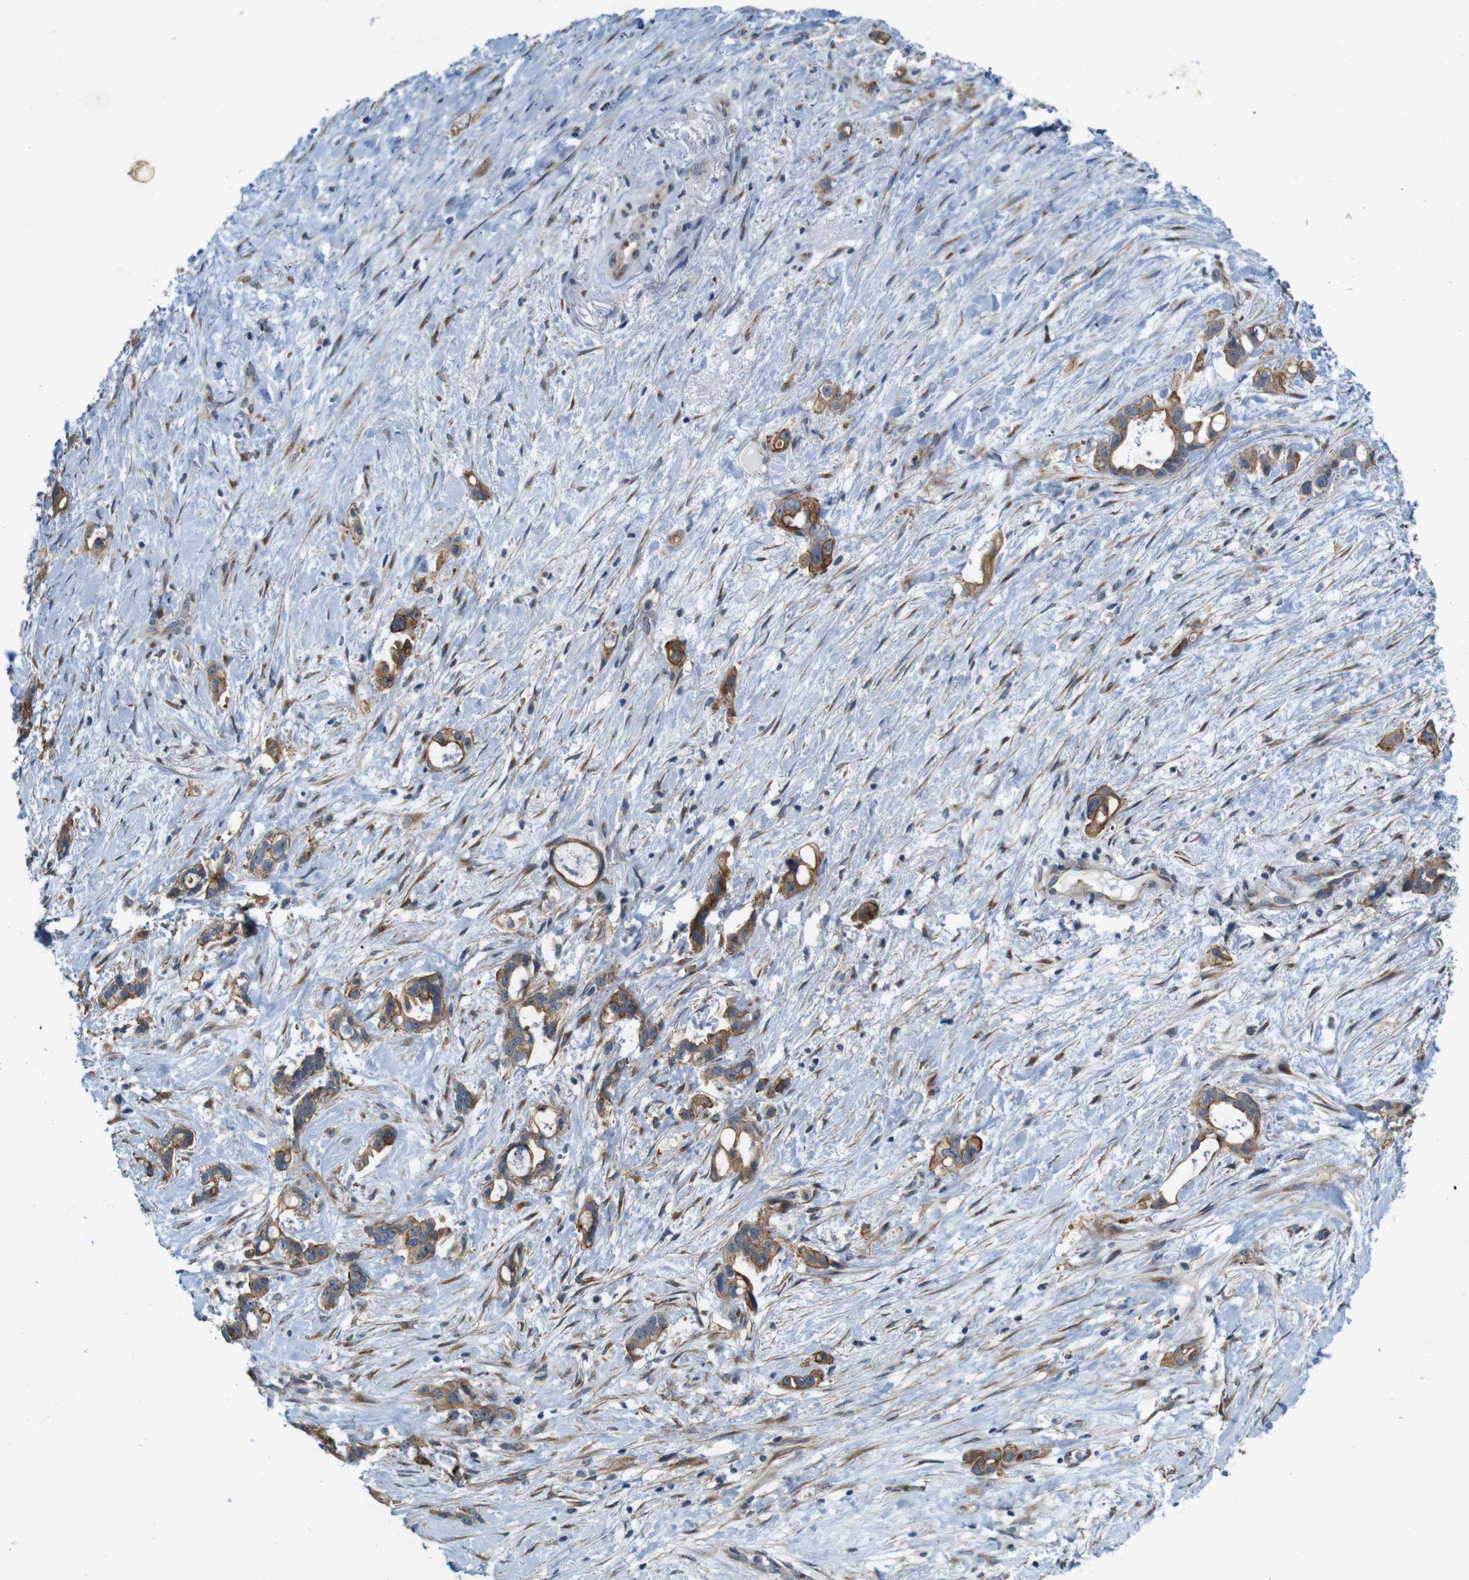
{"staining": {"intensity": "moderate", "quantity": ">75%", "location": "cytoplasmic/membranous"}, "tissue": "liver cancer", "cell_type": "Tumor cells", "image_type": "cancer", "snomed": [{"axis": "morphology", "description": "Cholangiocarcinoma"}, {"axis": "topography", "description": "Liver"}], "caption": "Liver cholangiocarcinoma was stained to show a protein in brown. There is medium levels of moderate cytoplasmic/membranous staining in about >75% of tumor cells.", "gene": "SKI", "patient": {"sex": "female", "age": 65}}